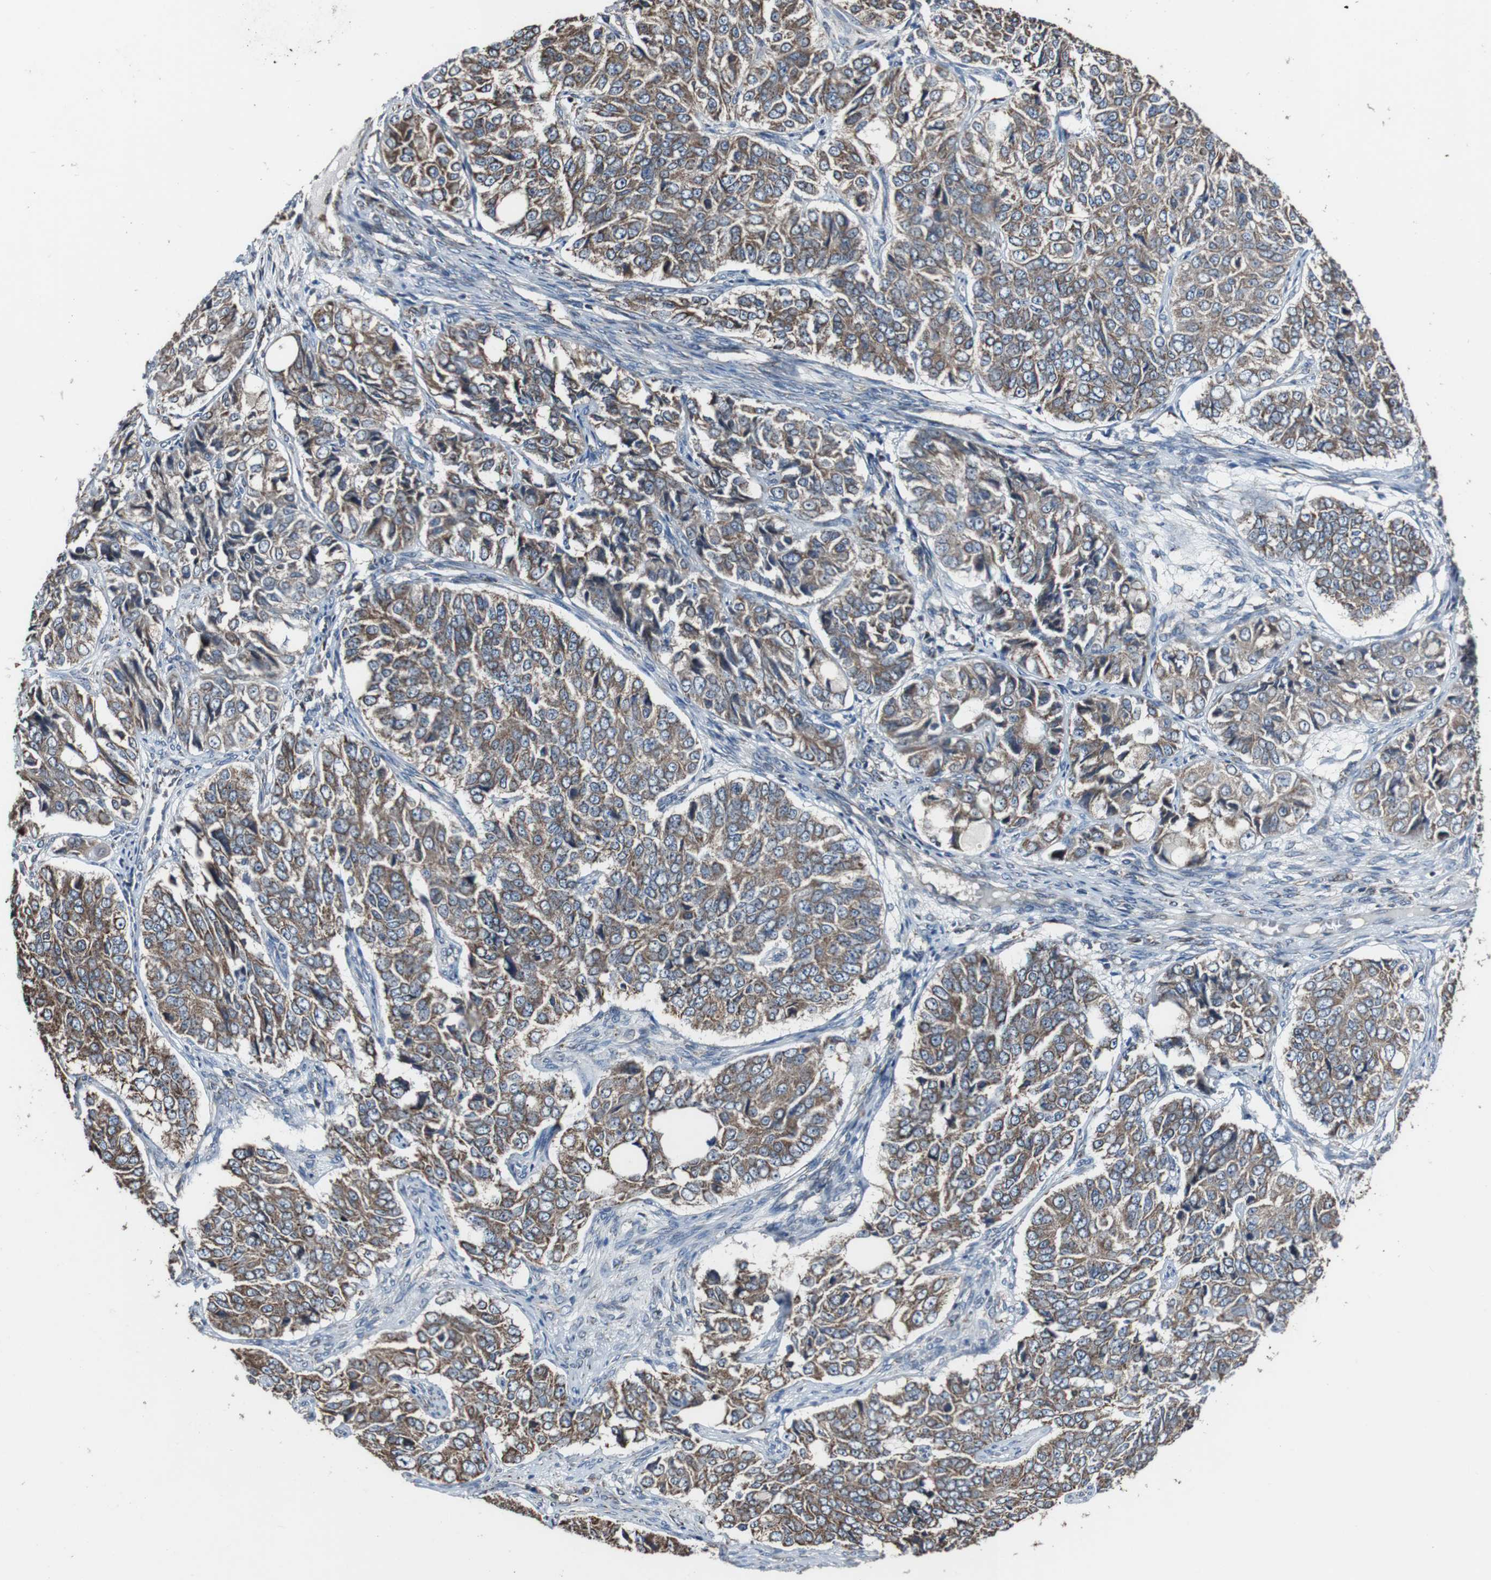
{"staining": {"intensity": "moderate", "quantity": ">75%", "location": "cytoplasmic/membranous"}, "tissue": "ovarian cancer", "cell_type": "Tumor cells", "image_type": "cancer", "snomed": [{"axis": "morphology", "description": "Carcinoma, endometroid"}, {"axis": "topography", "description": "Ovary"}], "caption": "Immunohistochemistry of human ovarian endometroid carcinoma shows medium levels of moderate cytoplasmic/membranous staining in about >75% of tumor cells. (DAB IHC with brightfield microscopy, high magnification).", "gene": "CISD2", "patient": {"sex": "female", "age": 51}}